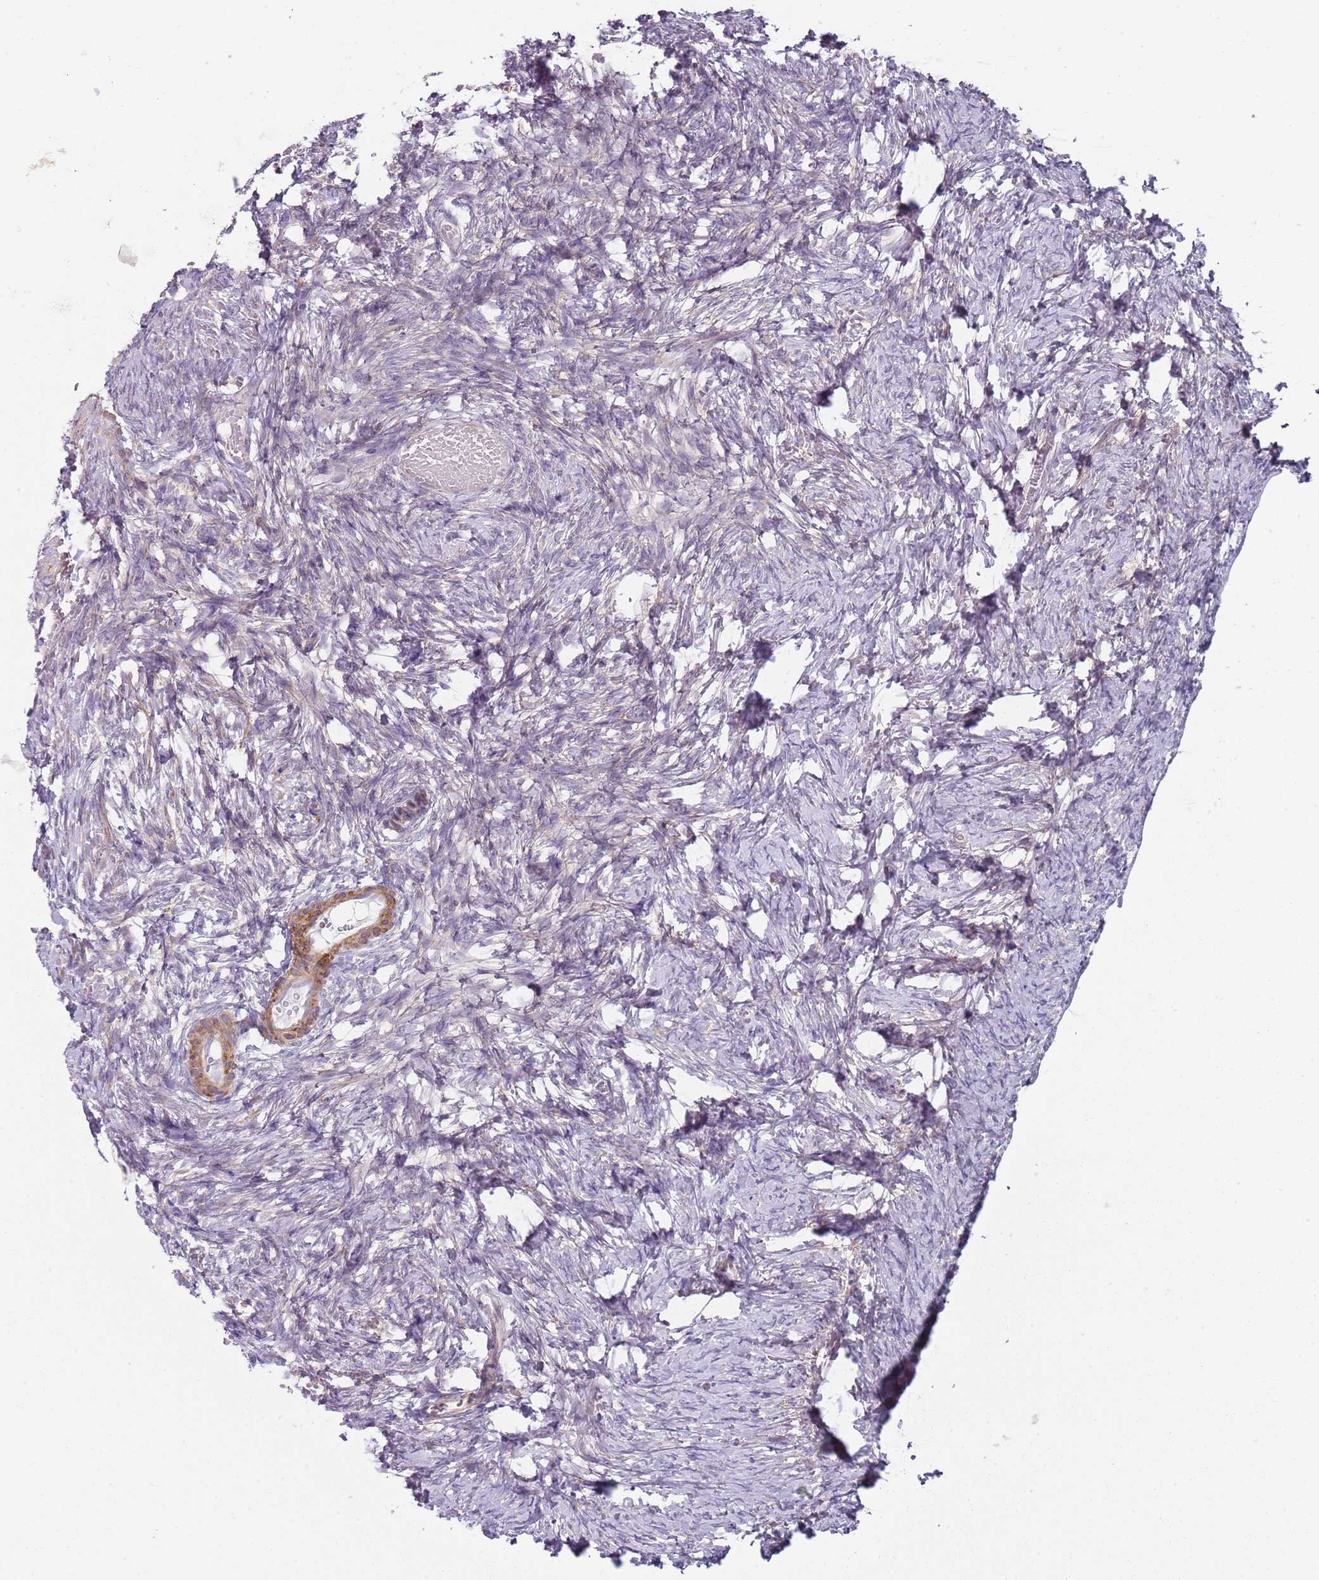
{"staining": {"intensity": "negative", "quantity": "none", "location": "none"}, "tissue": "ovary", "cell_type": "Ovarian stroma cells", "image_type": "normal", "snomed": [{"axis": "morphology", "description": "Adenocarcinoma, NOS"}, {"axis": "topography", "description": "Endometrium"}], "caption": "Protein analysis of normal ovary shows no significant expression in ovarian stroma cells. (DAB immunohistochemistry visualized using brightfield microscopy, high magnification).", "gene": "SLC26A6", "patient": {"sex": "female", "age": 32}}